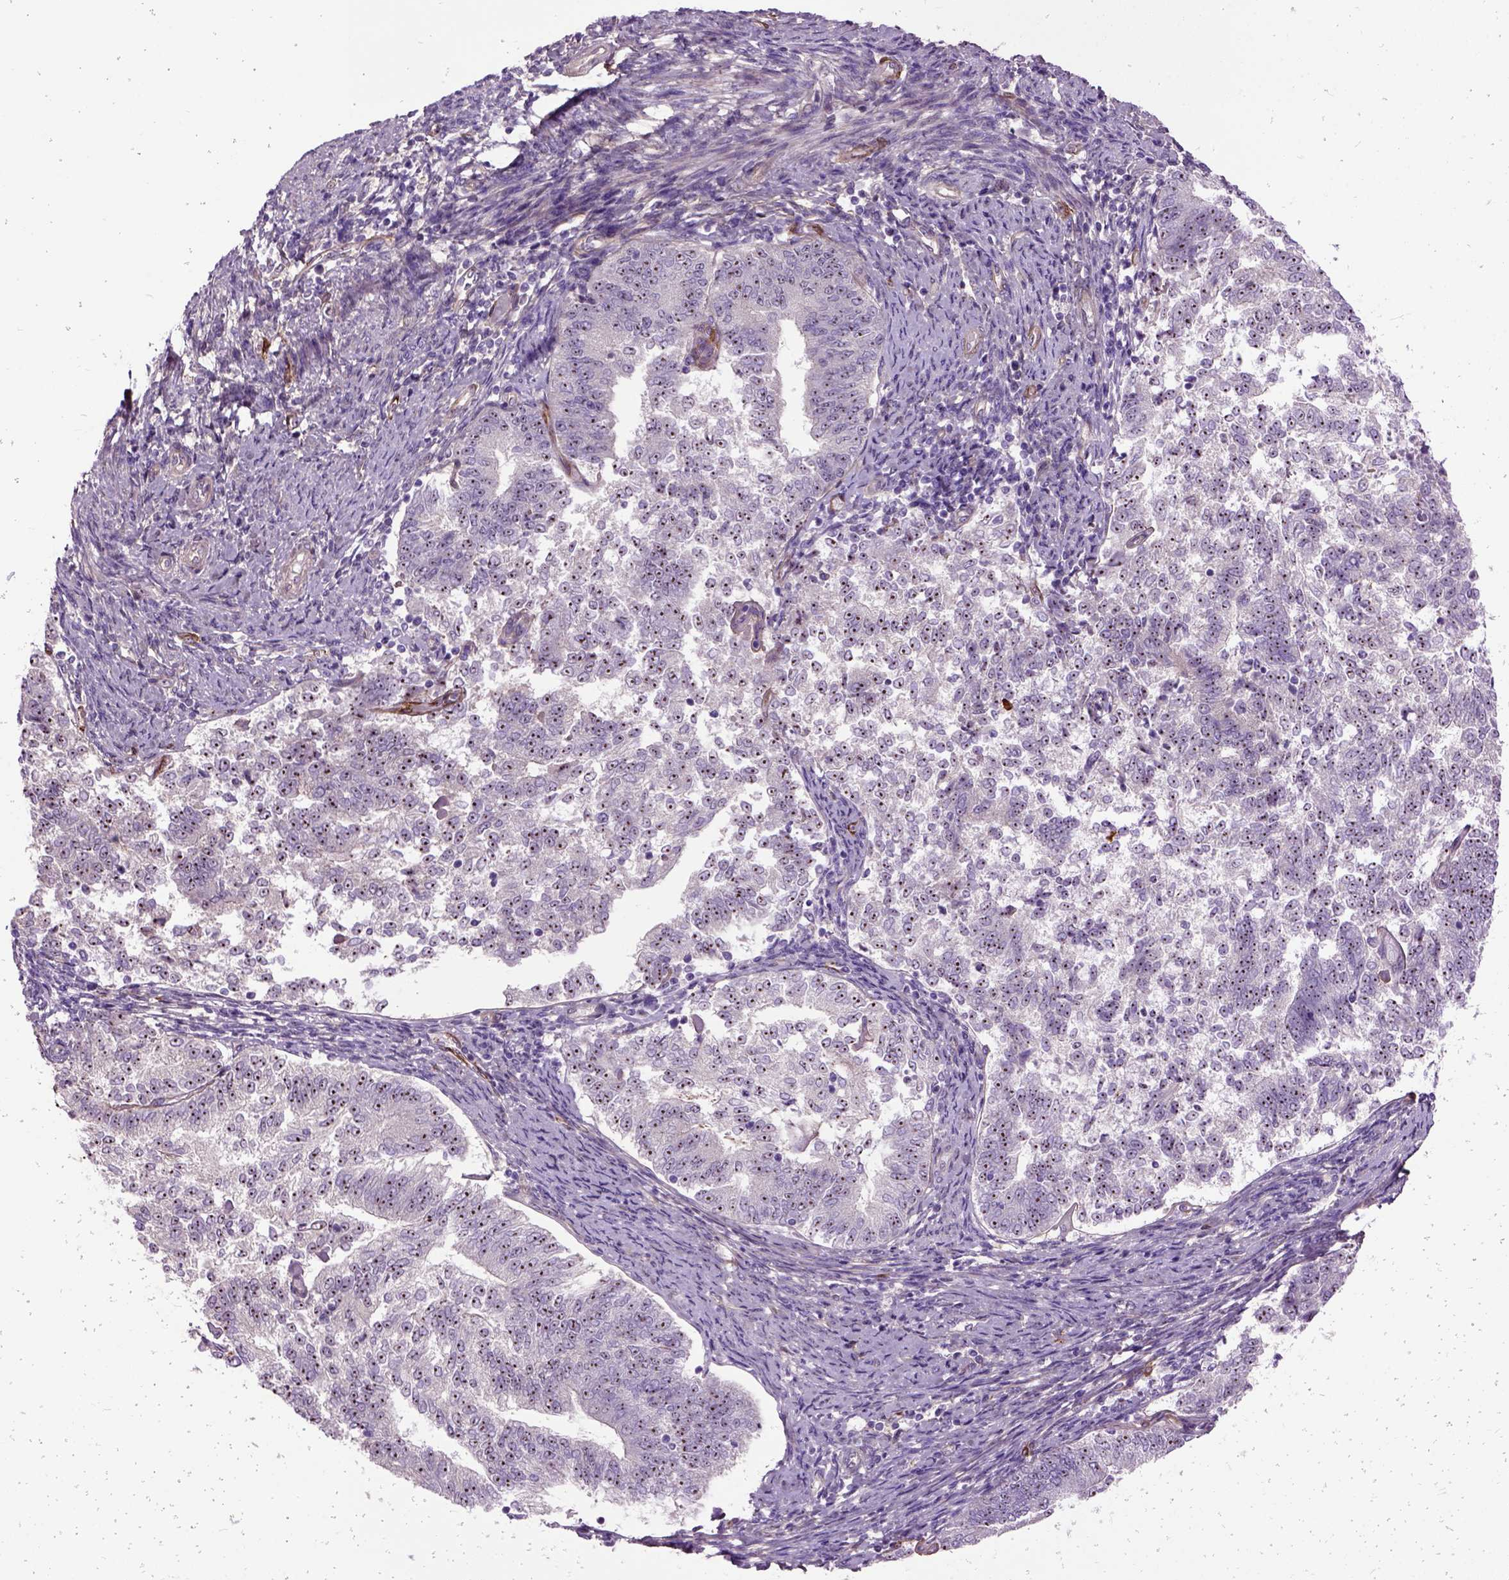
{"staining": {"intensity": "moderate", "quantity": ">75%", "location": "nuclear"}, "tissue": "endometrial cancer", "cell_type": "Tumor cells", "image_type": "cancer", "snomed": [{"axis": "morphology", "description": "Adenocarcinoma, NOS"}, {"axis": "topography", "description": "Endometrium"}], "caption": "DAB immunohistochemical staining of endometrial cancer (adenocarcinoma) exhibits moderate nuclear protein expression in approximately >75% of tumor cells. The staining is performed using DAB brown chromogen to label protein expression. The nuclei are counter-stained blue using hematoxylin.", "gene": "MAPT", "patient": {"sex": "female", "age": 65}}